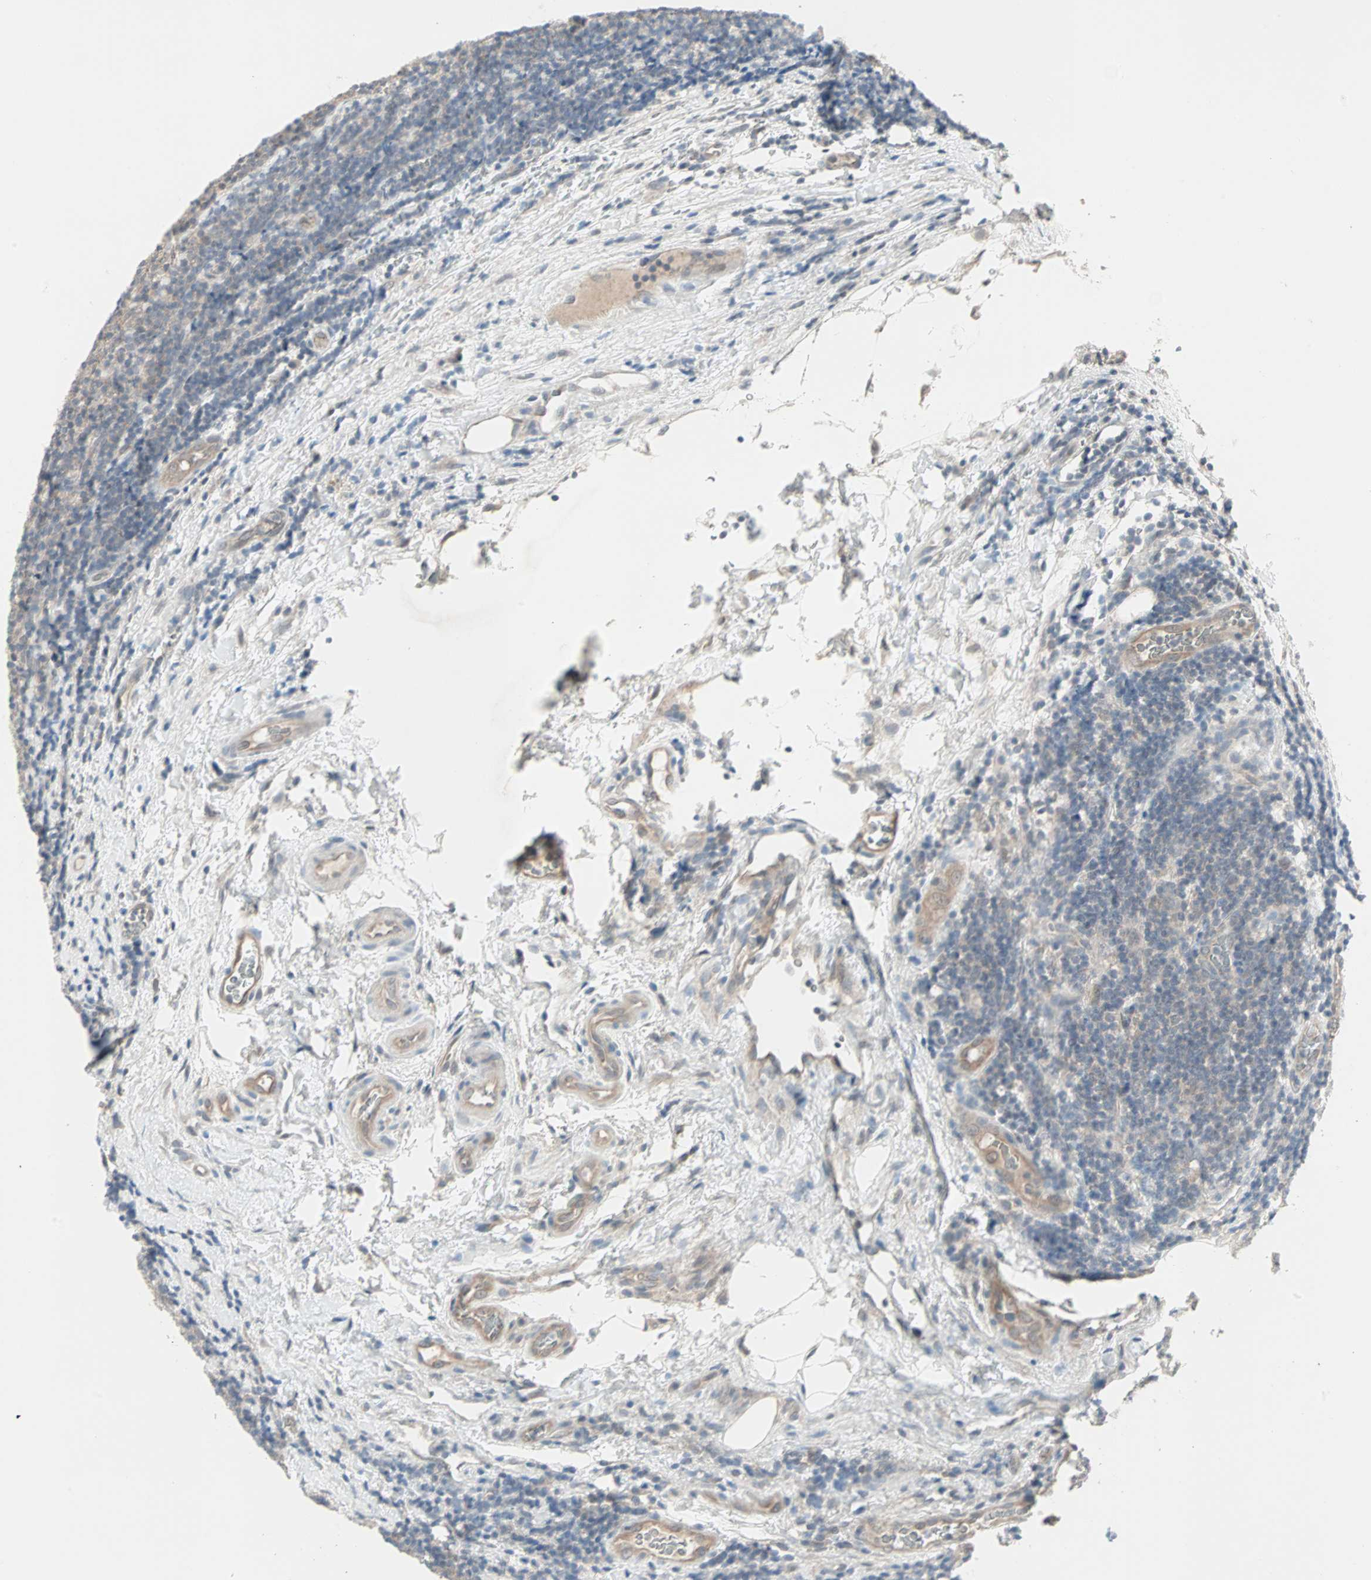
{"staining": {"intensity": "weak", "quantity": "<25%", "location": "cytoplasmic/membranous"}, "tissue": "lymphoma", "cell_type": "Tumor cells", "image_type": "cancer", "snomed": [{"axis": "morphology", "description": "Malignant lymphoma, non-Hodgkin's type, Low grade"}, {"axis": "topography", "description": "Lymph node"}], "caption": "Human malignant lymphoma, non-Hodgkin's type (low-grade) stained for a protein using immunohistochemistry exhibits no positivity in tumor cells.", "gene": "PTPA", "patient": {"sex": "male", "age": 83}}